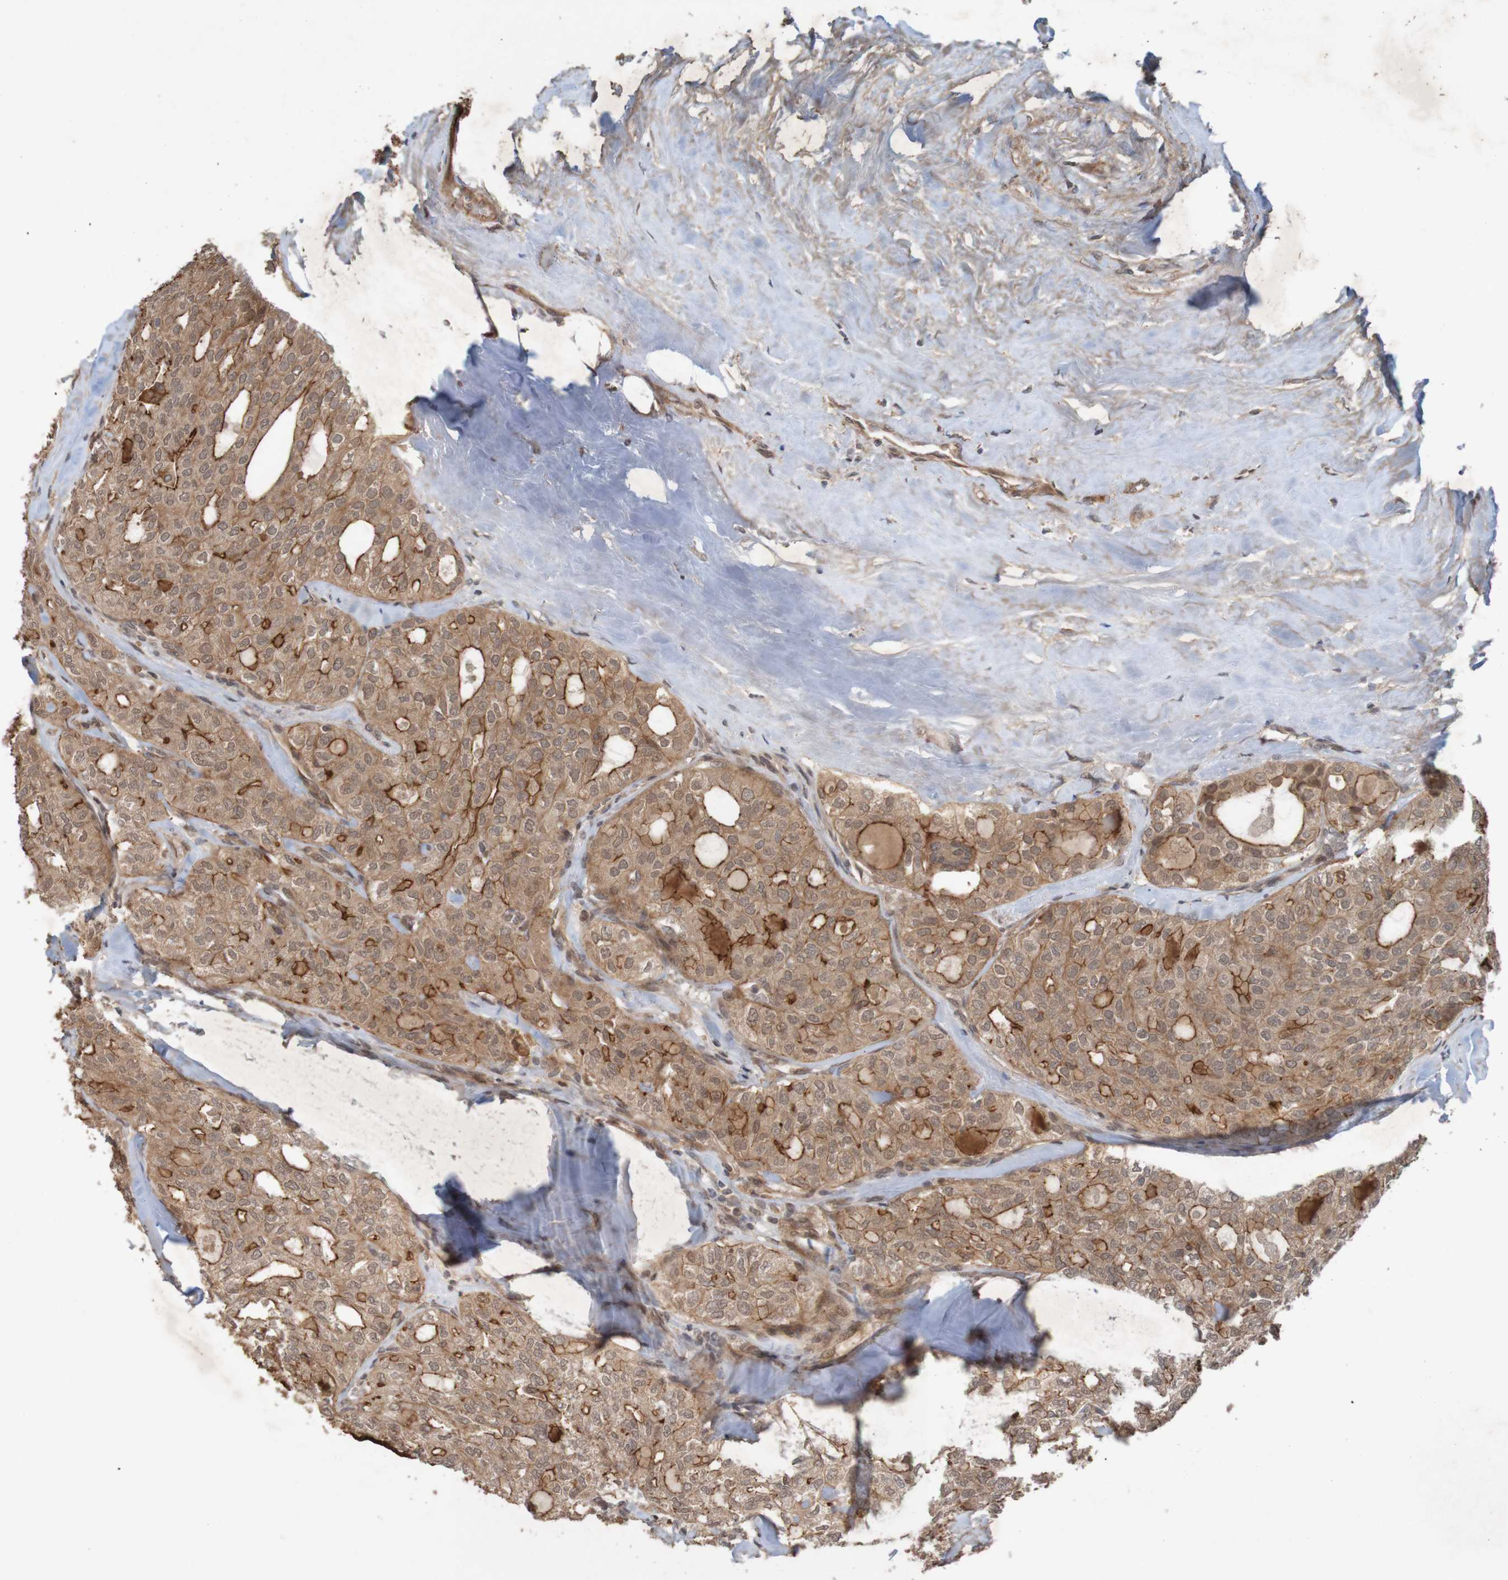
{"staining": {"intensity": "strong", "quantity": ">75%", "location": "cytoplasmic/membranous"}, "tissue": "thyroid cancer", "cell_type": "Tumor cells", "image_type": "cancer", "snomed": [{"axis": "morphology", "description": "Follicular adenoma carcinoma, NOS"}, {"axis": "topography", "description": "Thyroid gland"}], "caption": "IHC staining of follicular adenoma carcinoma (thyroid), which shows high levels of strong cytoplasmic/membranous expression in about >75% of tumor cells indicating strong cytoplasmic/membranous protein expression. The staining was performed using DAB (3,3'-diaminobenzidine) (brown) for protein detection and nuclei were counterstained in hematoxylin (blue).", "gene": "ARHGEF11", "patient": {"sex": "male", "age": 75}}